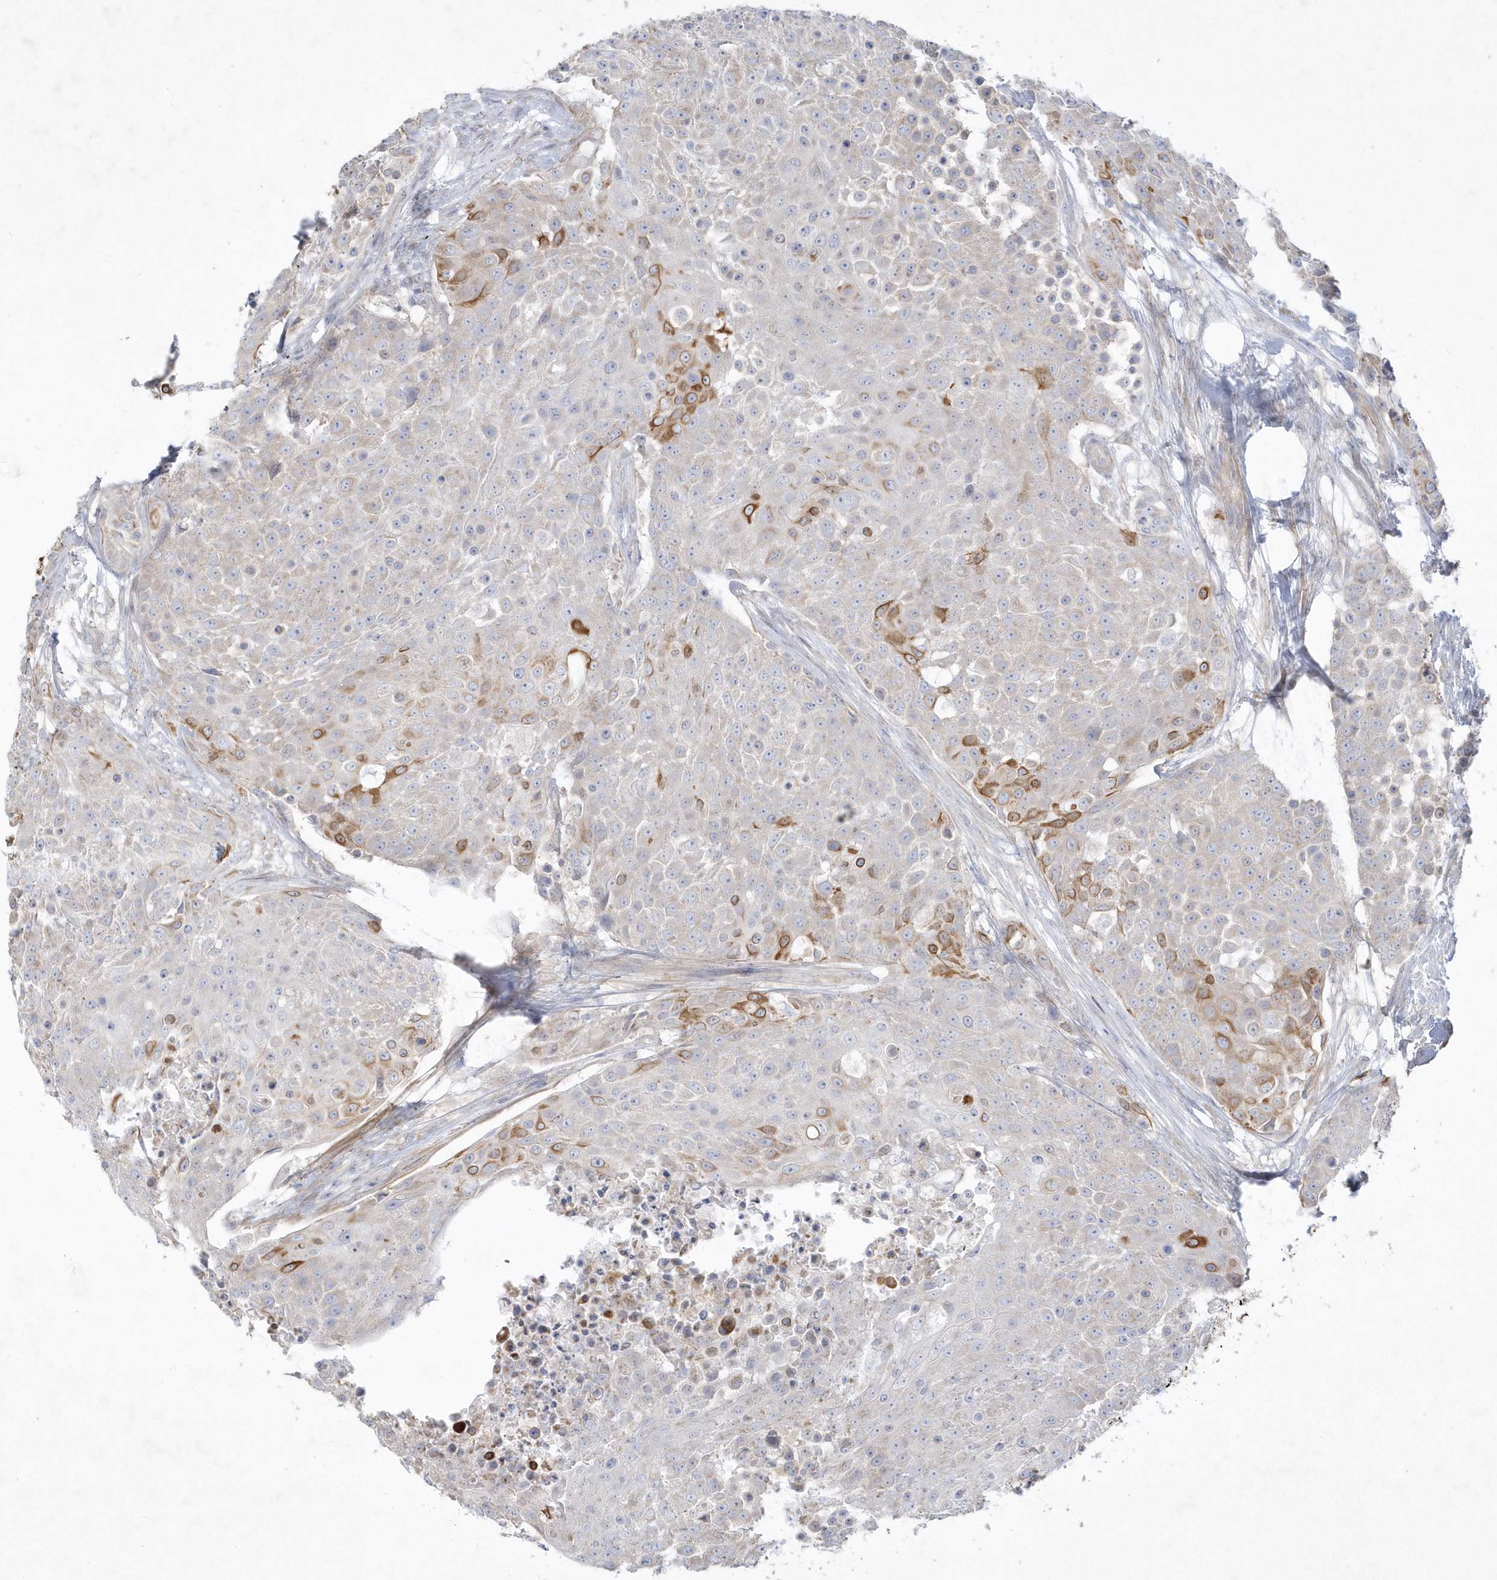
{"staining": {"intensity": "moderate", "quantity": "<25%", "location": "cytoplasmic/membranous"}, "tissue": "urothelial cancer", "cell_type": "Tumor cells", "image_type": "cancer", "snomed": [{"axis": "morphology", "description": "Urothelial carcinoma, High grade"}, {"axis": "topography", "description": "Urinary bladder"}], "caption": "Urothelial cancer stained with a brown dye demonstrates moderate cytoplasmic/membranous positive expression in about <25% of tumor cells.", "gene": "LARS1", "patient": {"sex": "female", "age": 63}}